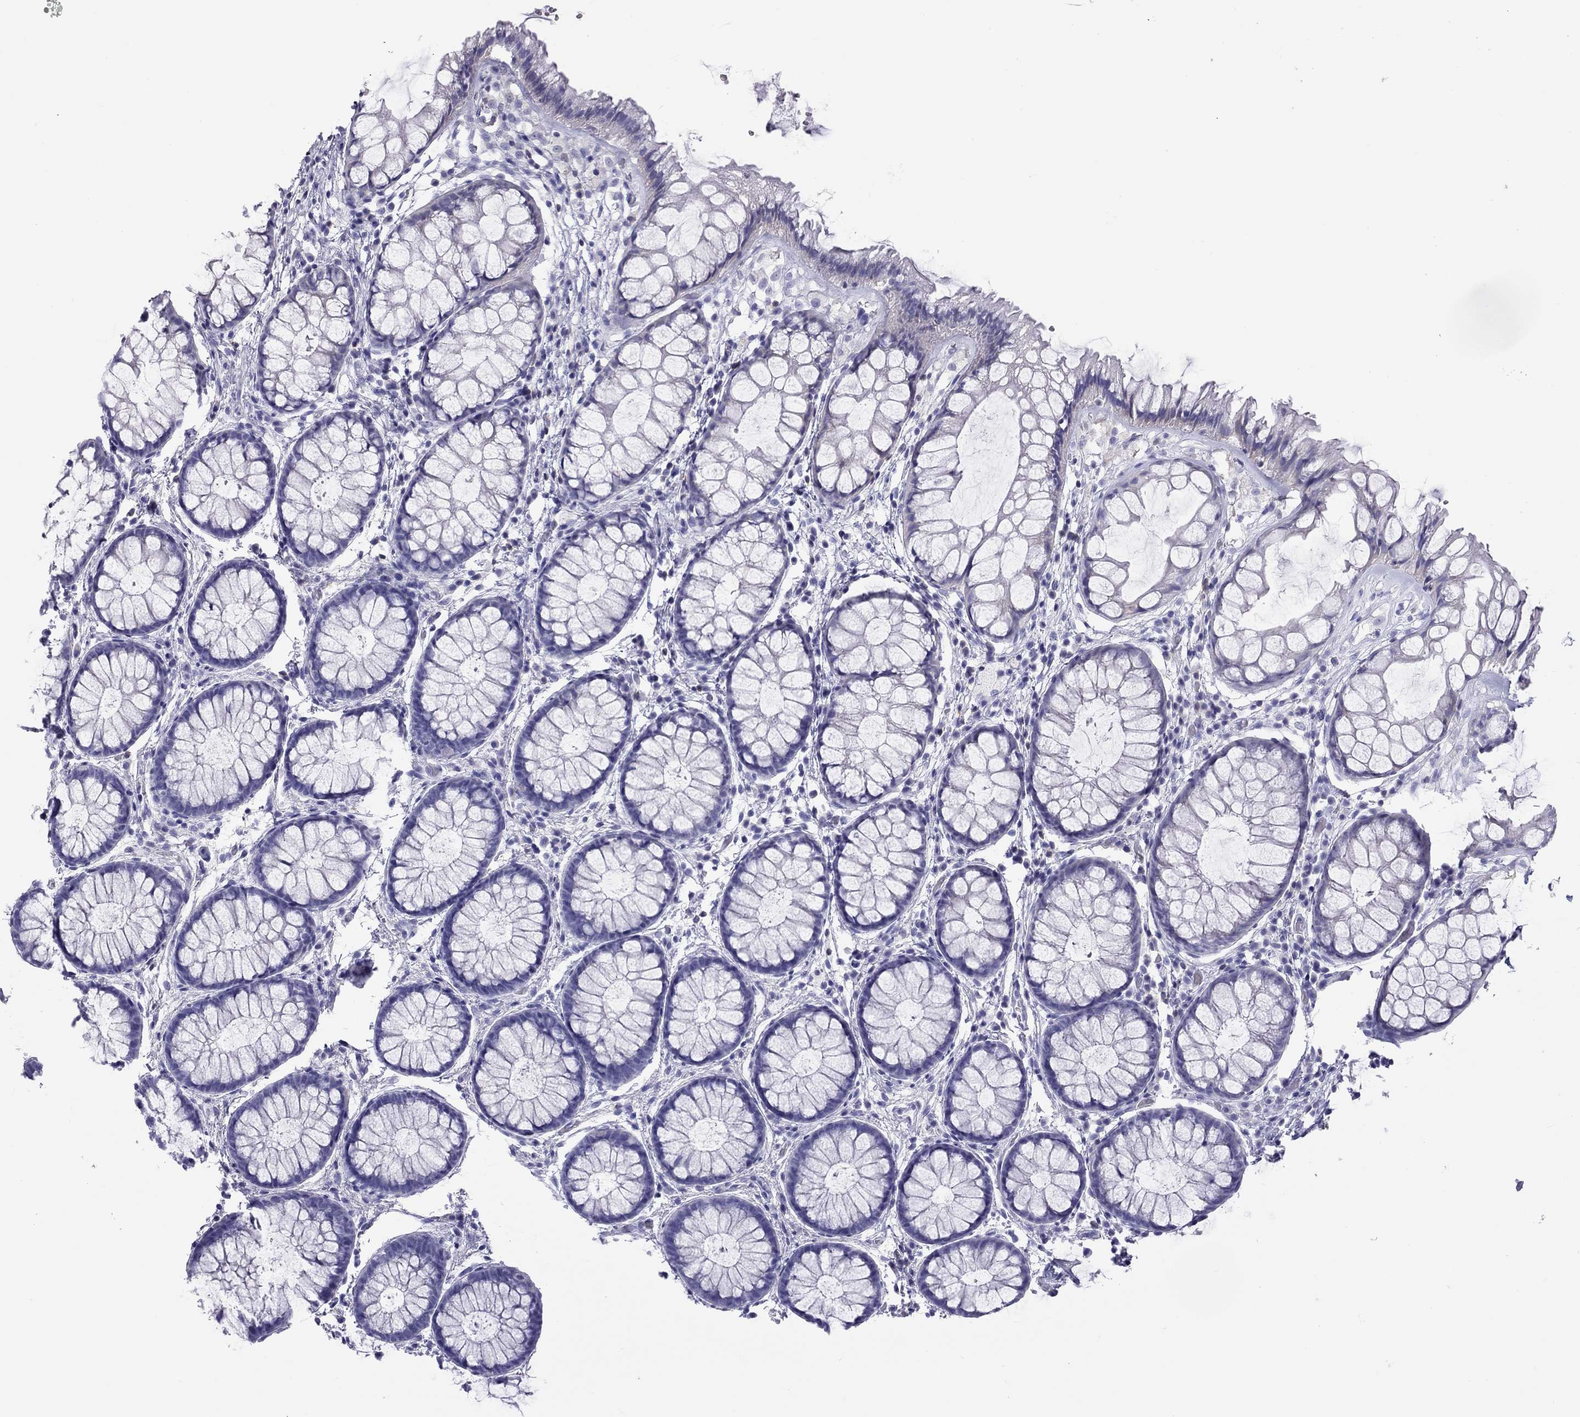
{"staining": {"intensity": "negative", "quantity": "none", "location": "none"}, "tissue": "rectum", "cell_type": "Glandular cells", "image_type": "normal", "snomed": [{"axis": "morphology", "description": "Normal tissue, NOS"}, {"axis": "topography", "description": "Rectum"}], "caption": "The immunohistochemistry (IHC) photomicrograph has no significant positivity in glandular cells of rectum. (Stains: DAB (3,3'-diaminobenzidine) immunohistochemistry (IHC) with hematoxylin counter stain, Microscopy: brightfield microscopy at high magnification).", "gene": "STAG3", "patient": {"sex": "female", "age": 62}}